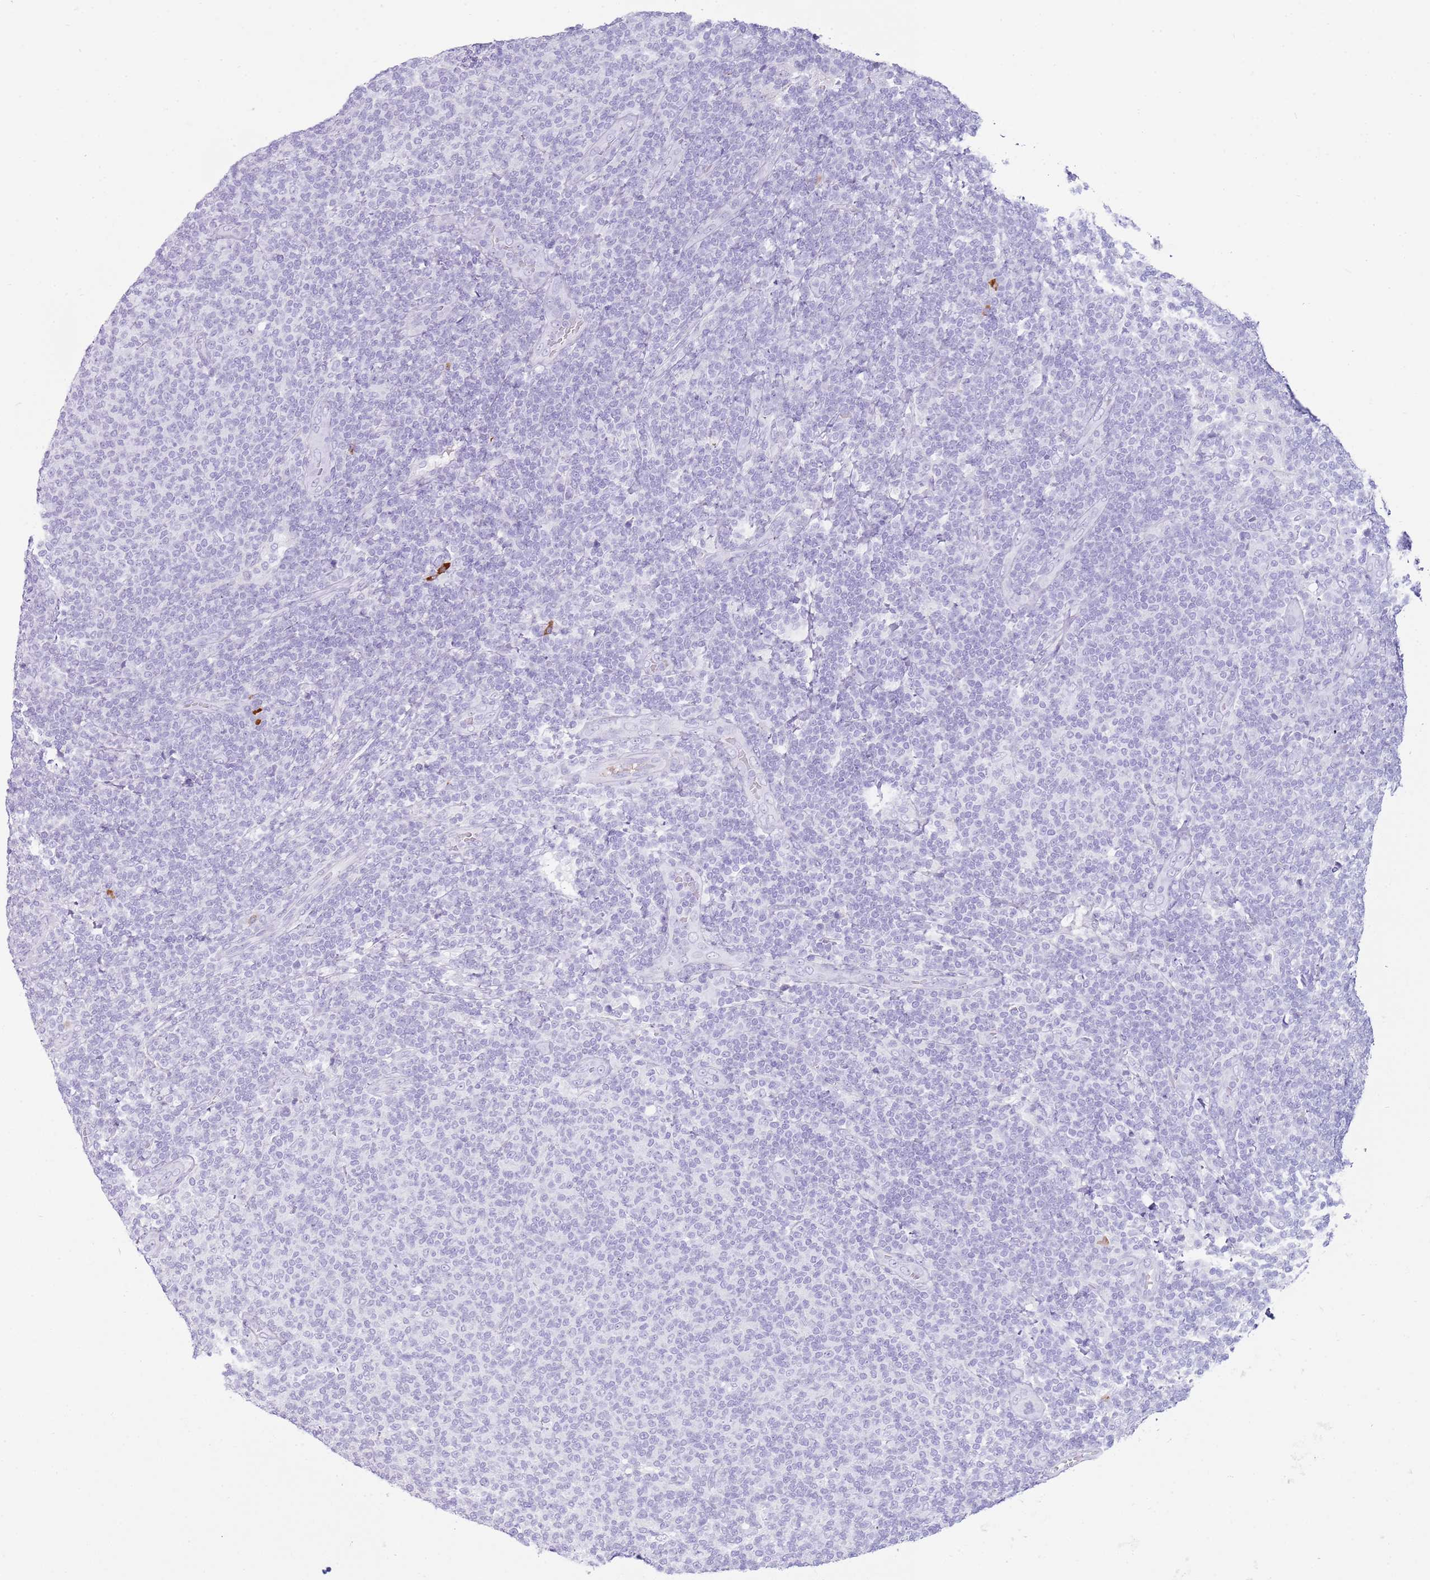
{"staining": {"intensity": "negative", "quantity": "none", "location": "none"}, "tissue": "lymphoma", "cell_type": "Tumor cells", "image_type": "cancer", "snomed": [{"axis": "morphology", "description": "Malignant lymphoma, non-Hodgkin's type, Low grade"}, {"axis": "topography", "description": "Lymph node"}], "caption": "The image displays no significant expression in tumor cells of low-grade malignant lymphoma, non-Hodgkin's type.", "gene": "IGKV3D-11", "patient": {"sex": "male", "age": 66}}